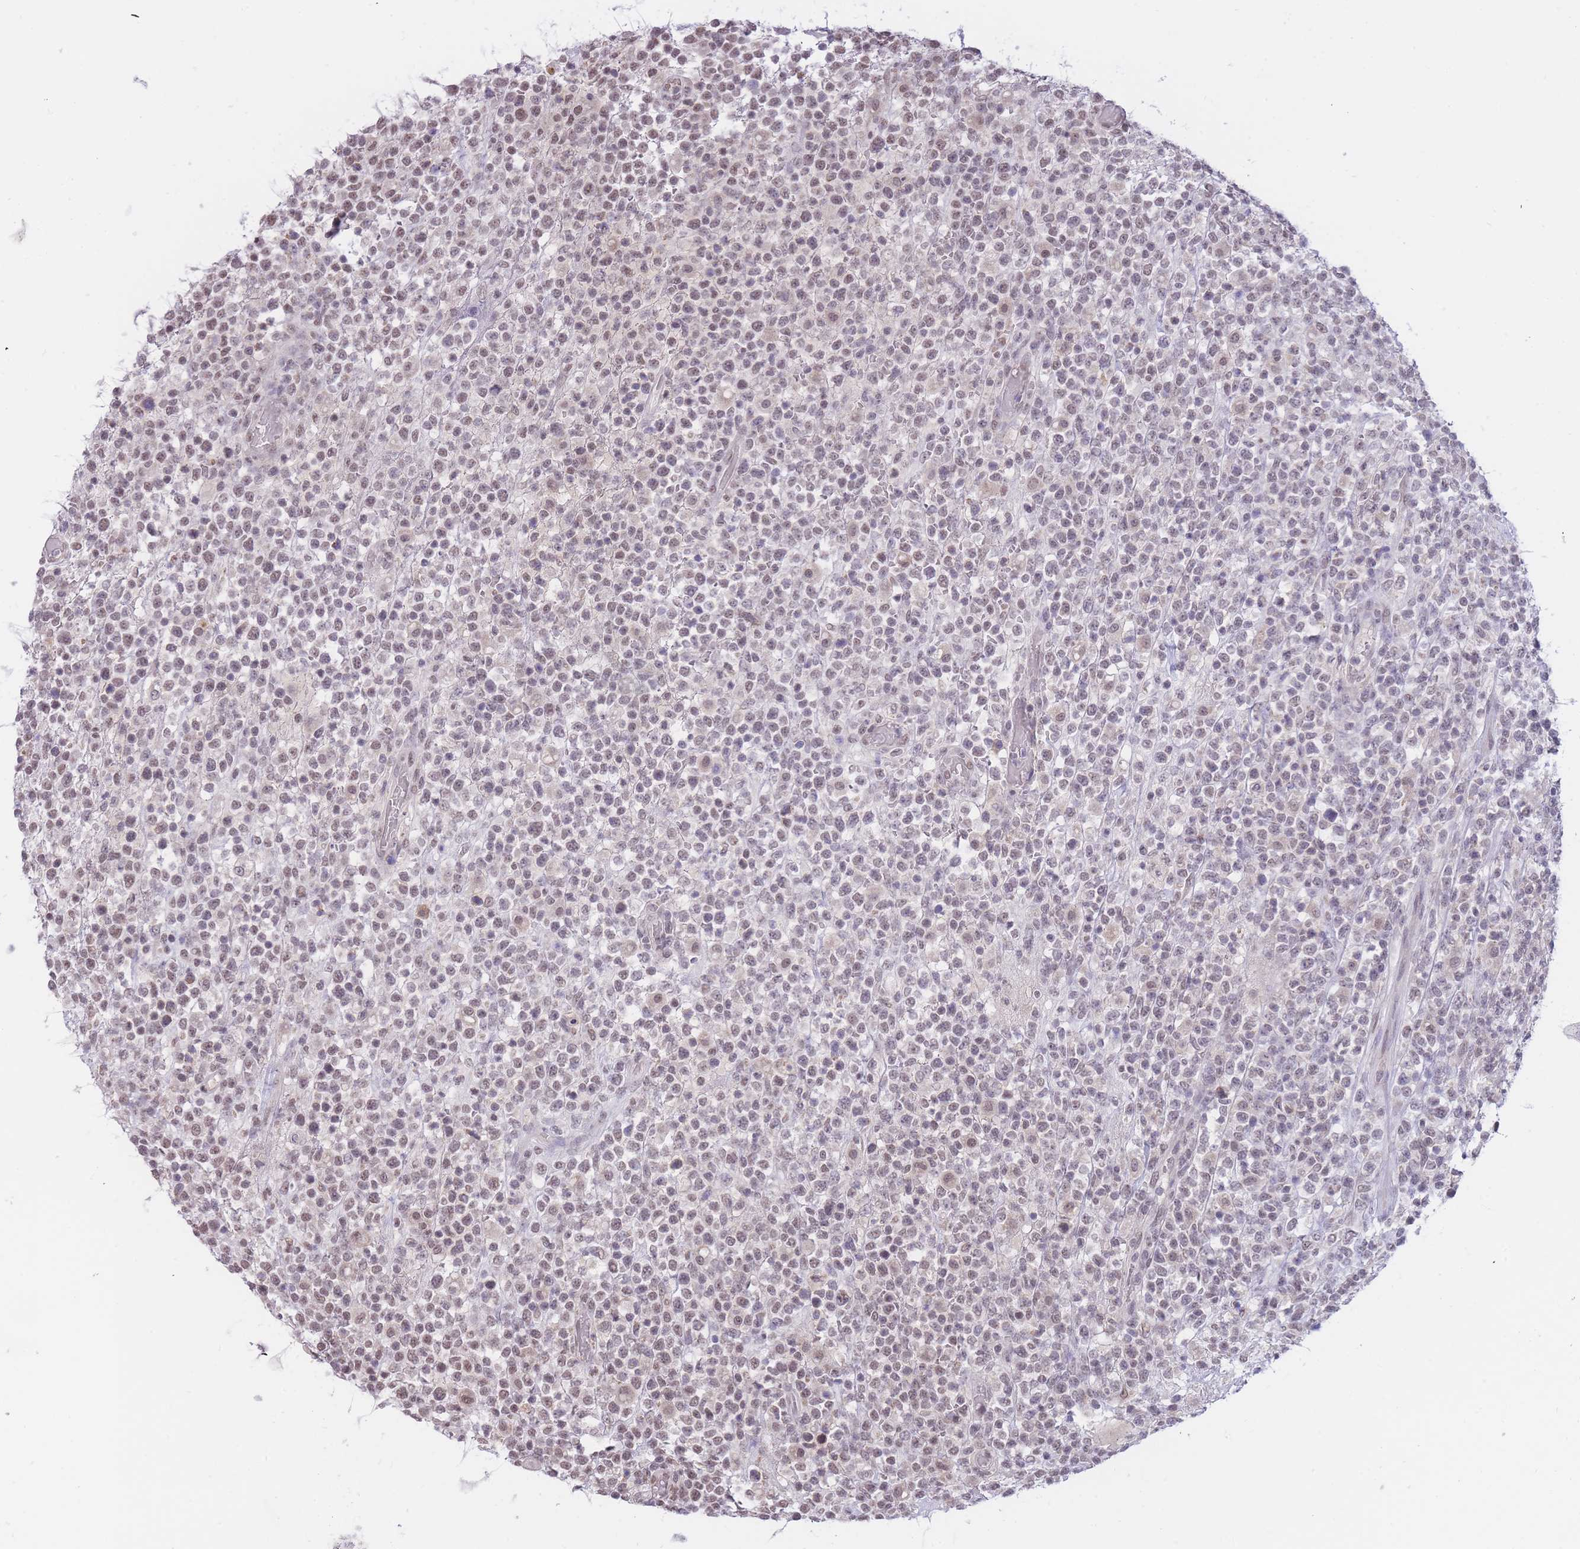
{"staining": {"intensity": "weak", "quantity": ">75%", "location": "nuclear"}, "tissue": "lymphoma", "cell_type": "Tumor cells", "image_type": "cancer", "snomed": [{"axis": "morphology", "description": "Malignant lymphoma, non-Hodgkin's type, High grade"}, {"axis": "topography", "description": "Colon"}], "caption": "Immunohistochemistry of malignant lymphoma, non-Hodgkin's type (high-grade) exhibits low levels of weak nuclear expression in about >75% of tumor cells.", "gene": "GOLGA6L25", "patient": {"sex": "female", "age": 53}}